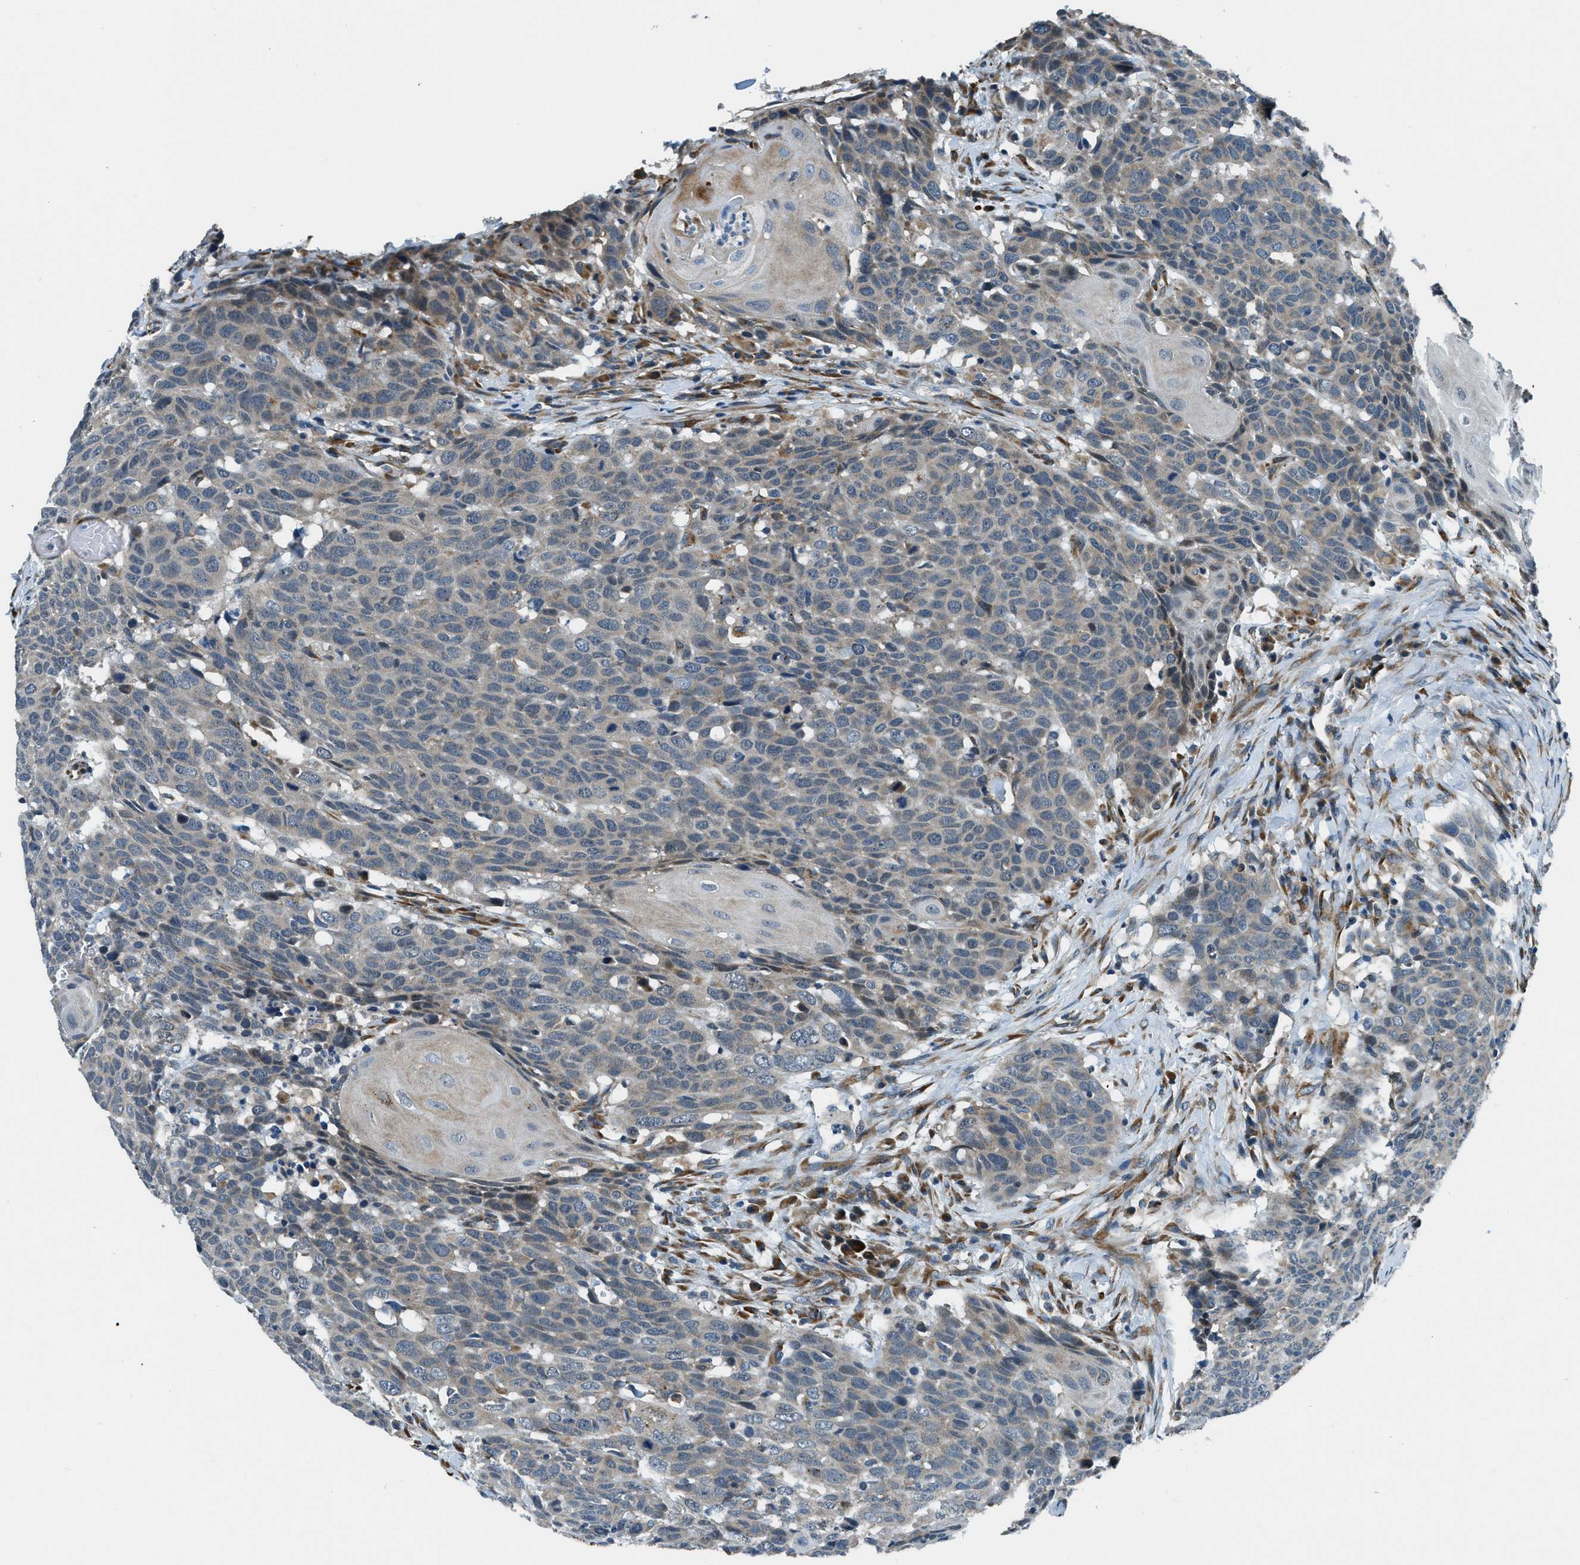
{"staining": {"intensity": "weak", "quantity": "<25%", "location": "cytoplasmic/membranous"}, "tissue": "head and neck cancer", "cell_type": "Tumor cells", "image_type": "cancer", "snomed": [{"axis": "morphology", "description": "Squamous cell carcinoma, NOS"}, {"axis": "topography", "description": "Head-Neck"}], "caption": "There is no significant expression in tumor cells of squamous cell carcinoma (head and neck).", "gene": "GINM1", "patient": {"sex": "male", "age": 66}}